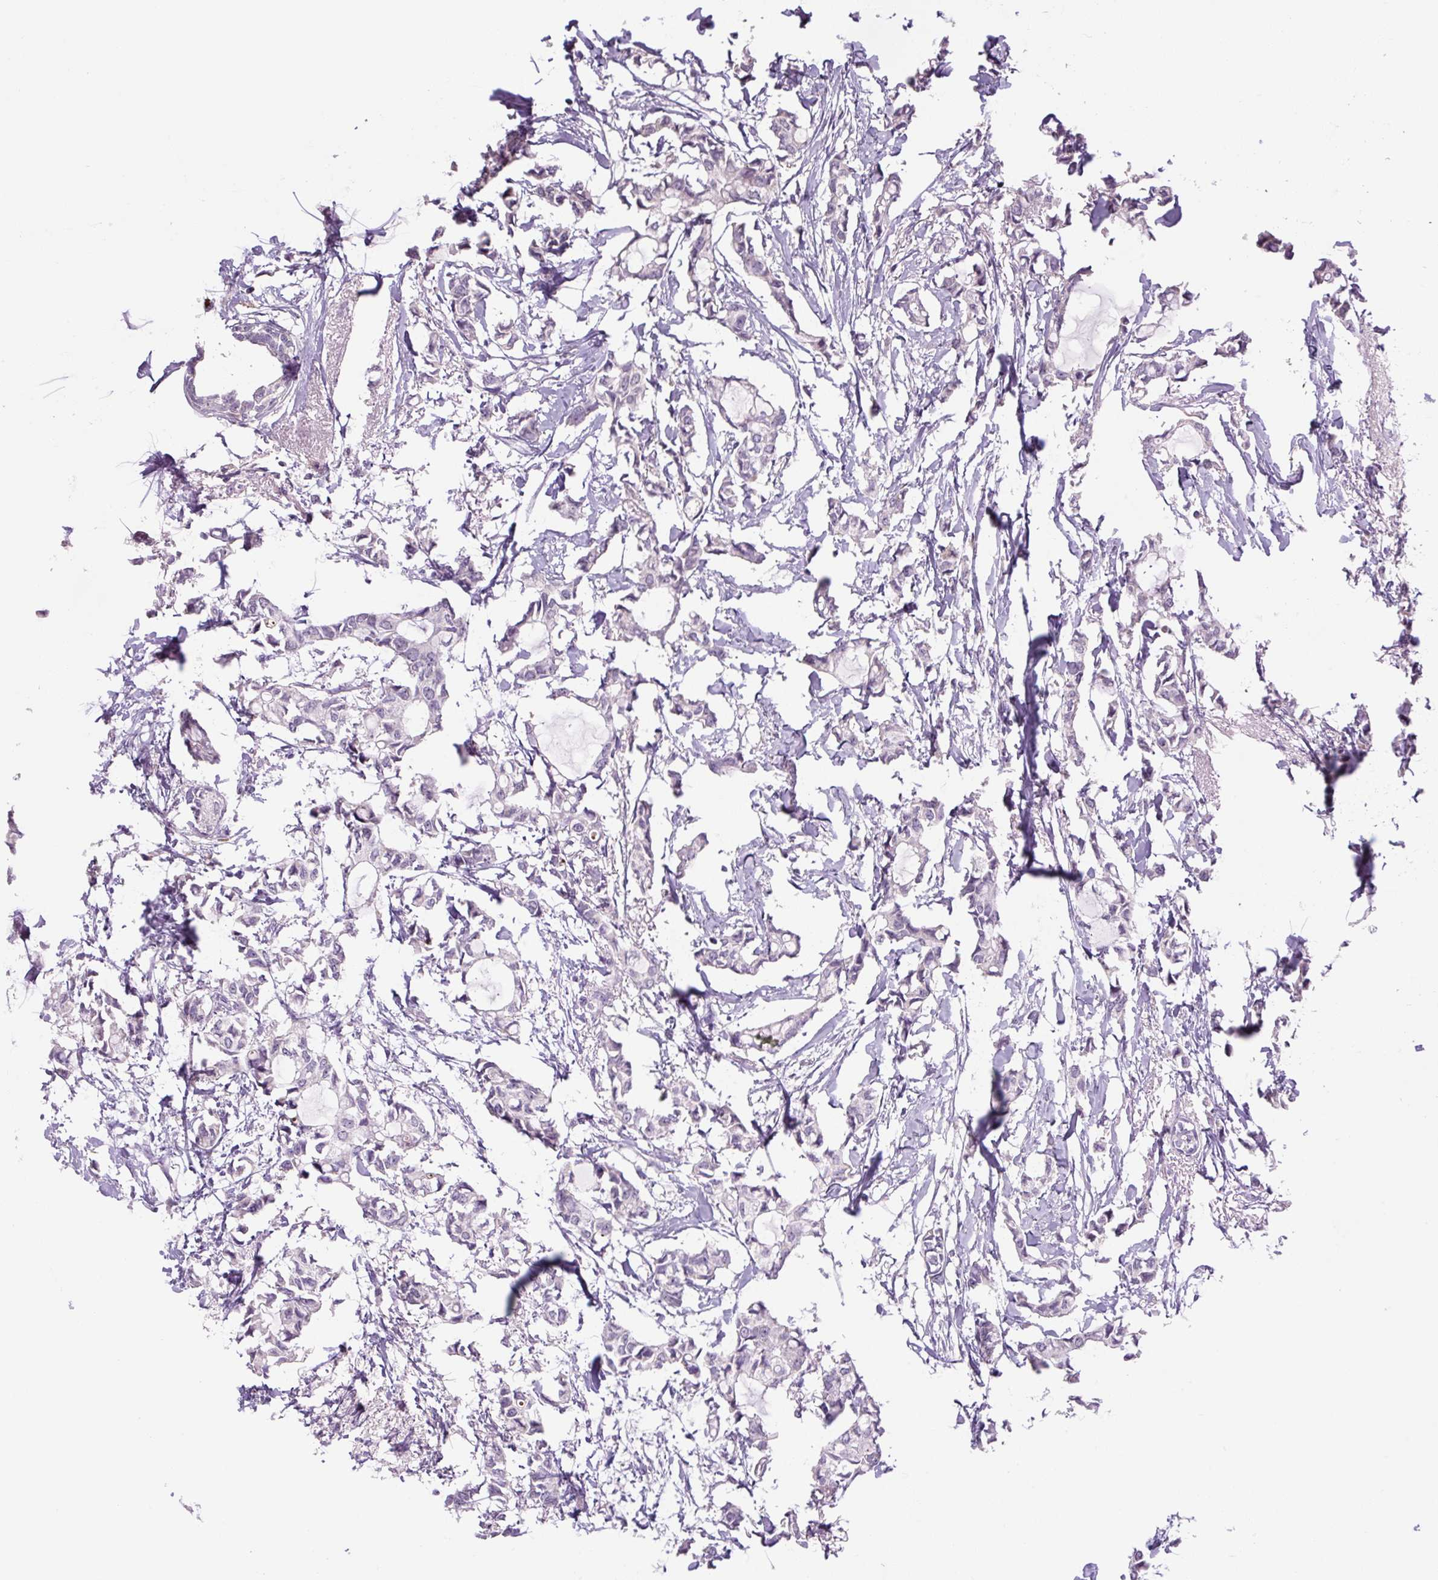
{"staining": {"intensity": "negative", "quantity": "none", "location": "none"}, "tissue": "breast cancer", "cell_type": "Tumor cells", "image_type": "cancer", "snomed": [{"axis": "morphology", "description": "Duct carcinoma"}, {"axis": "topography", "description": "Breast"}], "caption": "IHC photomicrograph of intraductal carcinoma (breast) stained for a protein (brown), which displays no positivity in tumor cells.", "gene": "SGF29", "patient": {"sex": "female", "age": 73}}